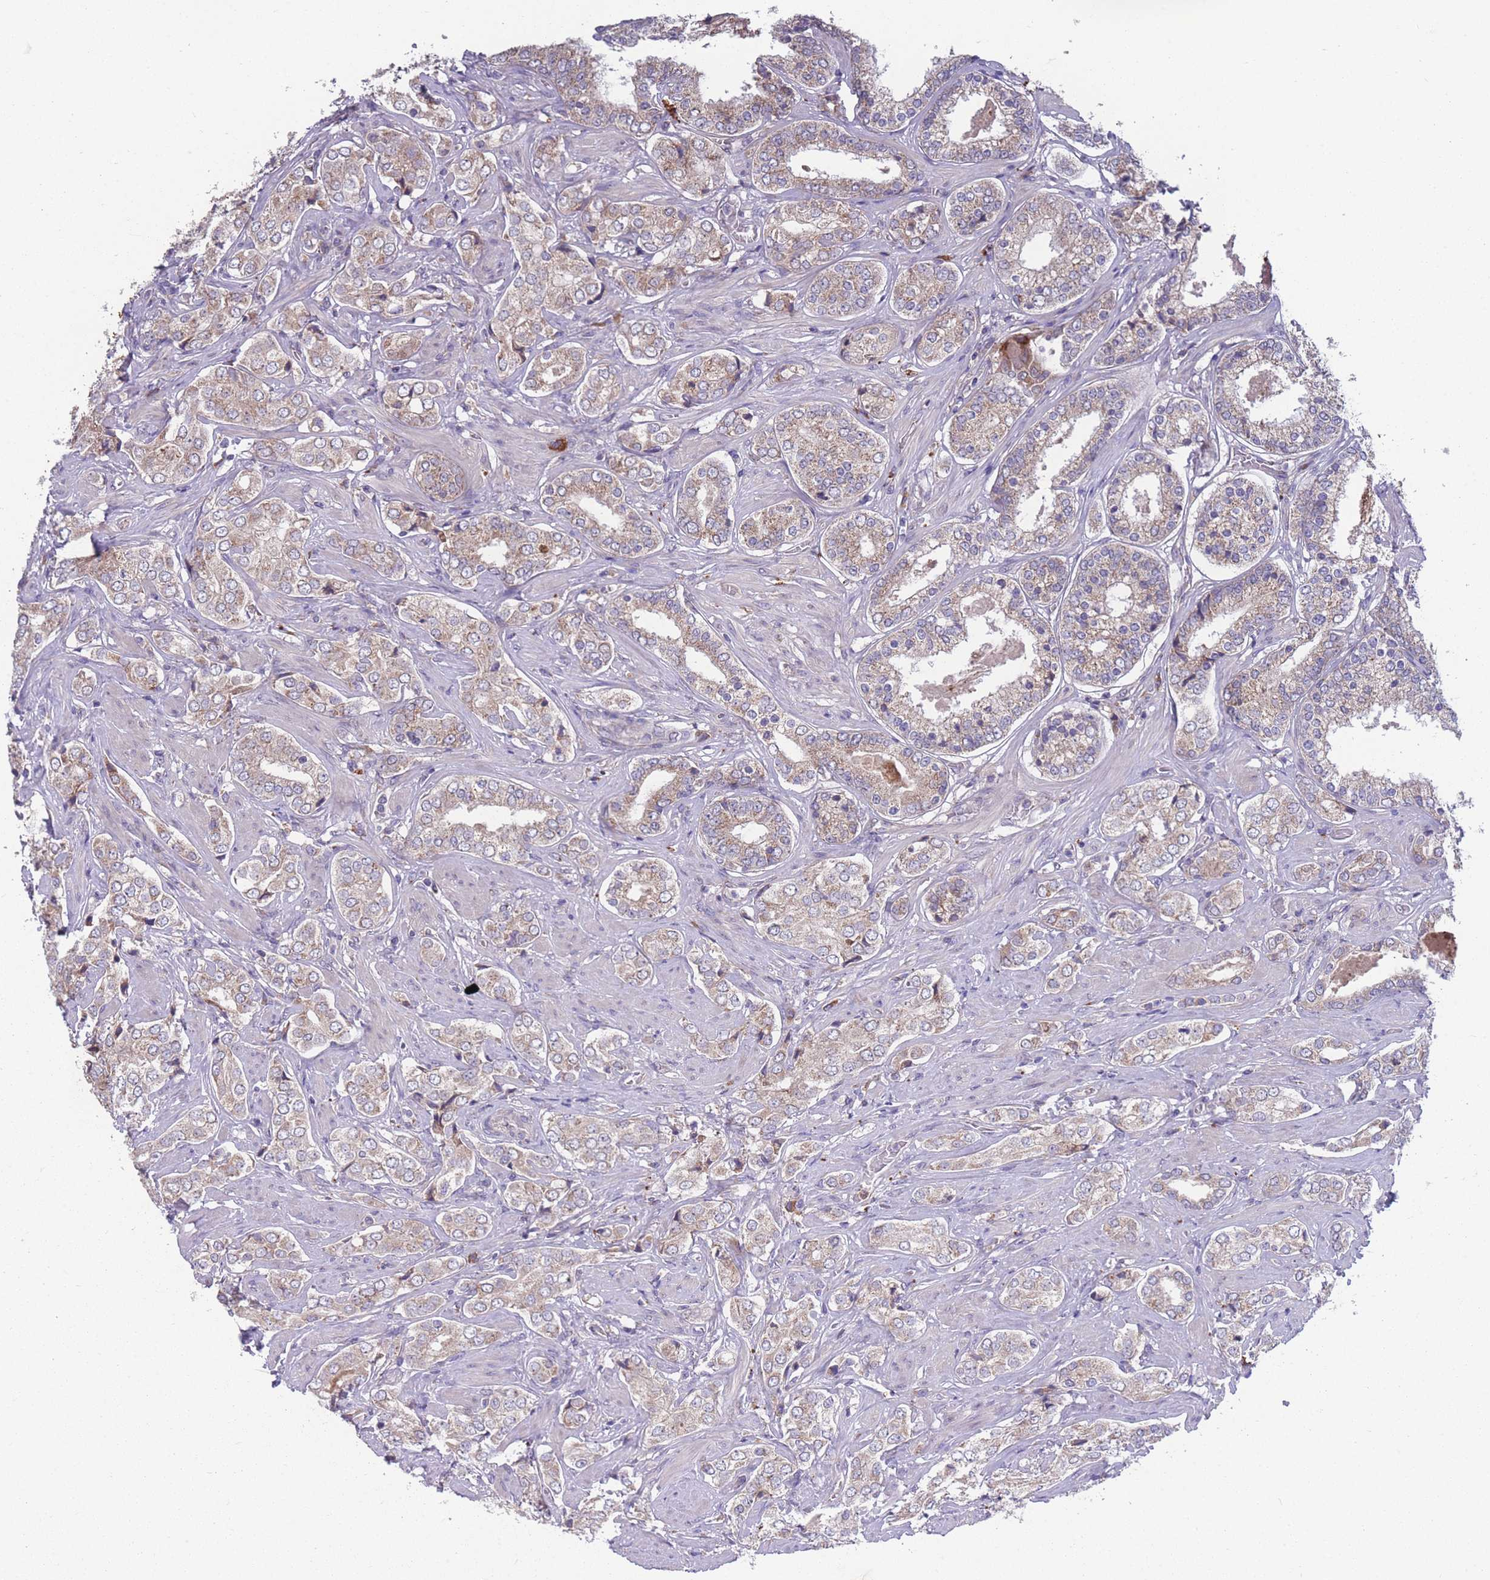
{"staining": {"intensity": "moderate", "quantity": ">75%", "location": "cytoplasmic/membranous"}, "tissue": "prostate cancer", "cell_type": "Tumor cells", "image_type": "cancer", "snomed": [{"axis": "morphology", "description": "Adenocarcinoma, High grade"}, {"axis": "topography", "description": "Prostate"}], "caption": "Human prostate cancer (adenocarcinoma (high-grade)) stained with a brown dye reveals moderate cytoplasmic/membranous positive staining in approximately >75% of tumor cells.", "gene": "STIM2", "patient": {"sex": "male", "age": 71}}